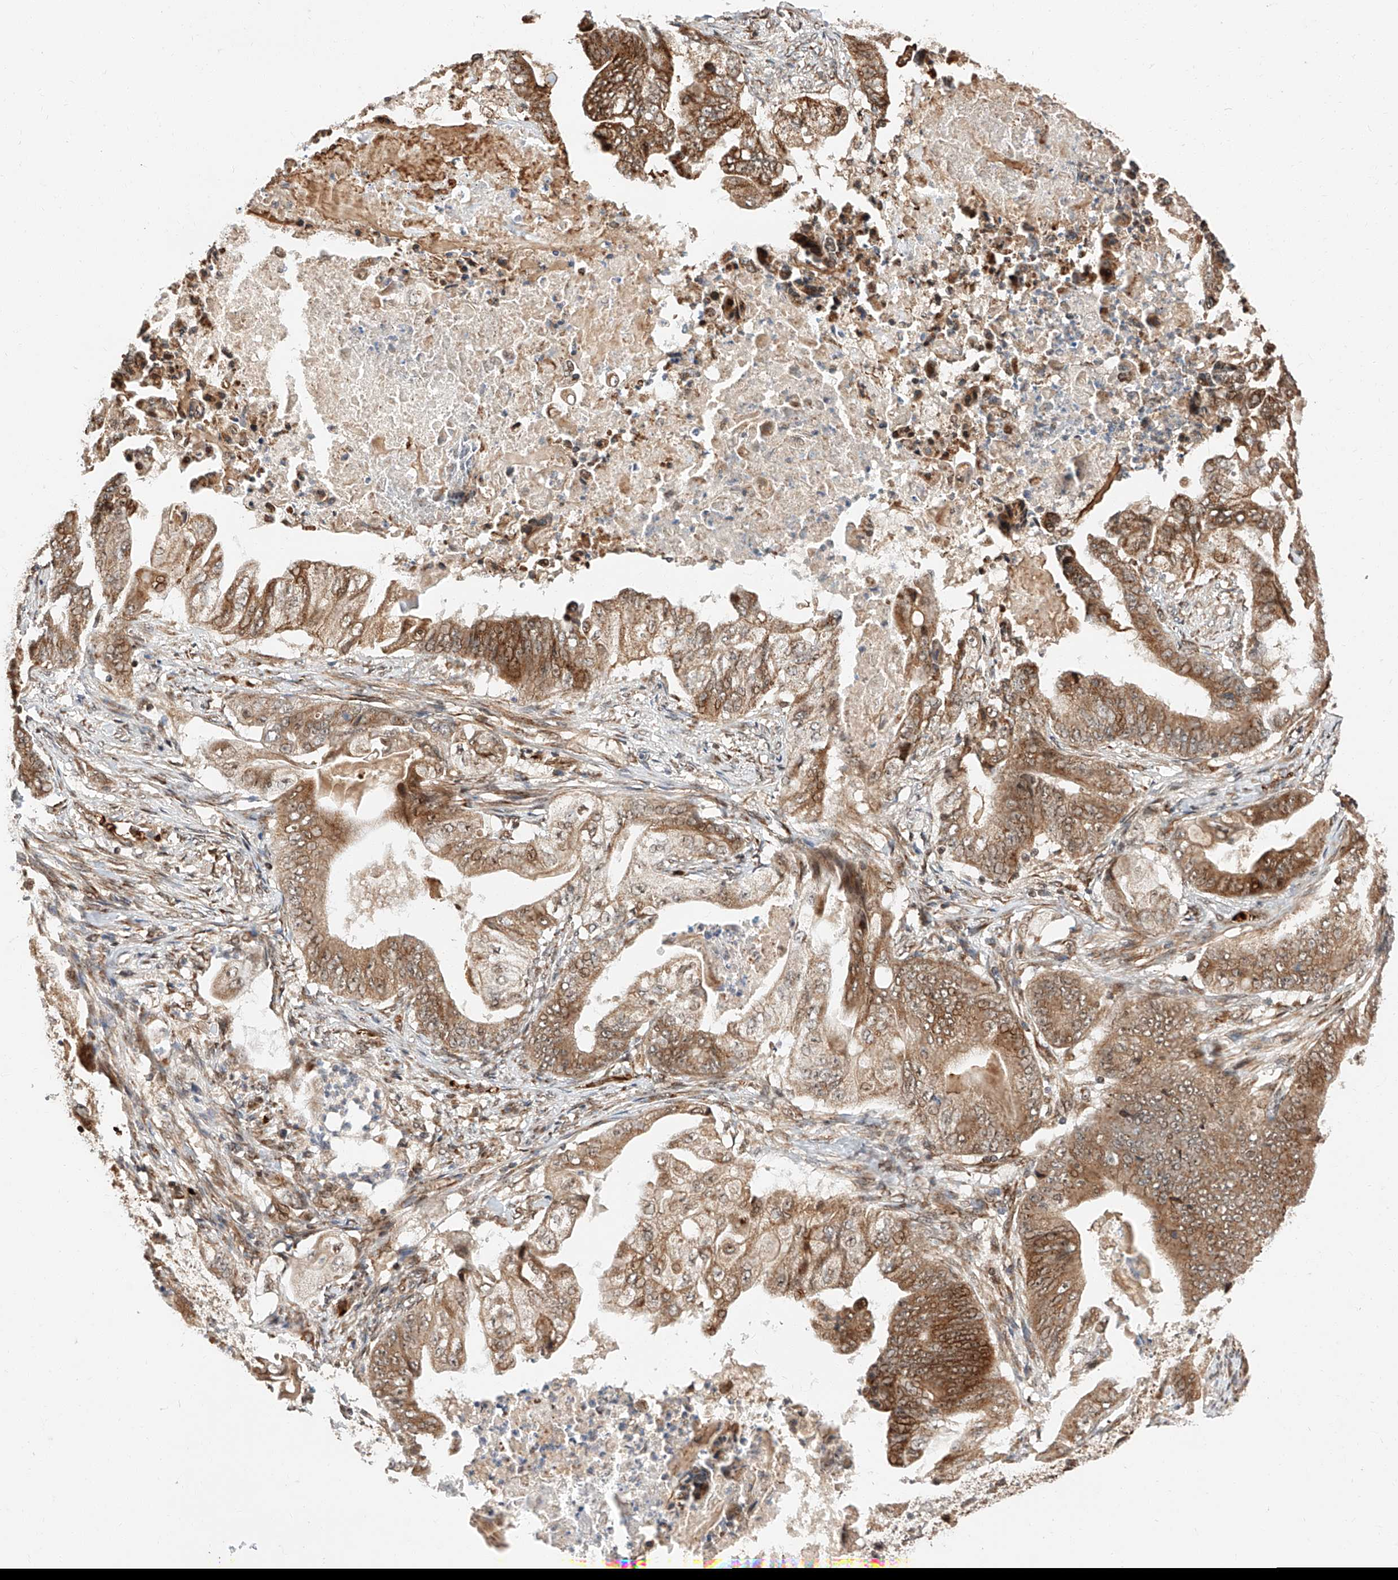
{"staining": {"intensity": "moderate", "quantity": ">75%", "location": "cytoplasmic/membranous,nuclear"}, "tissue": "stomach cancer", "cell_type": "Tumor cells", "image_type": "cancer", "snomed": [{"axis": "morphology", "description": "Adenocarcinoma, NOS"}, {"axis": "topography", "description": "Stomach"}], "caption": "High-power microscopy captured an IHC histopathology image of adenocarcinoma (stomach), revealing moderate cytoplasmic/membranous and nuclear staining in about >75% of tumor cells.", "gene": "THTPA", "patient": {"sex": "female", "age": 73}}